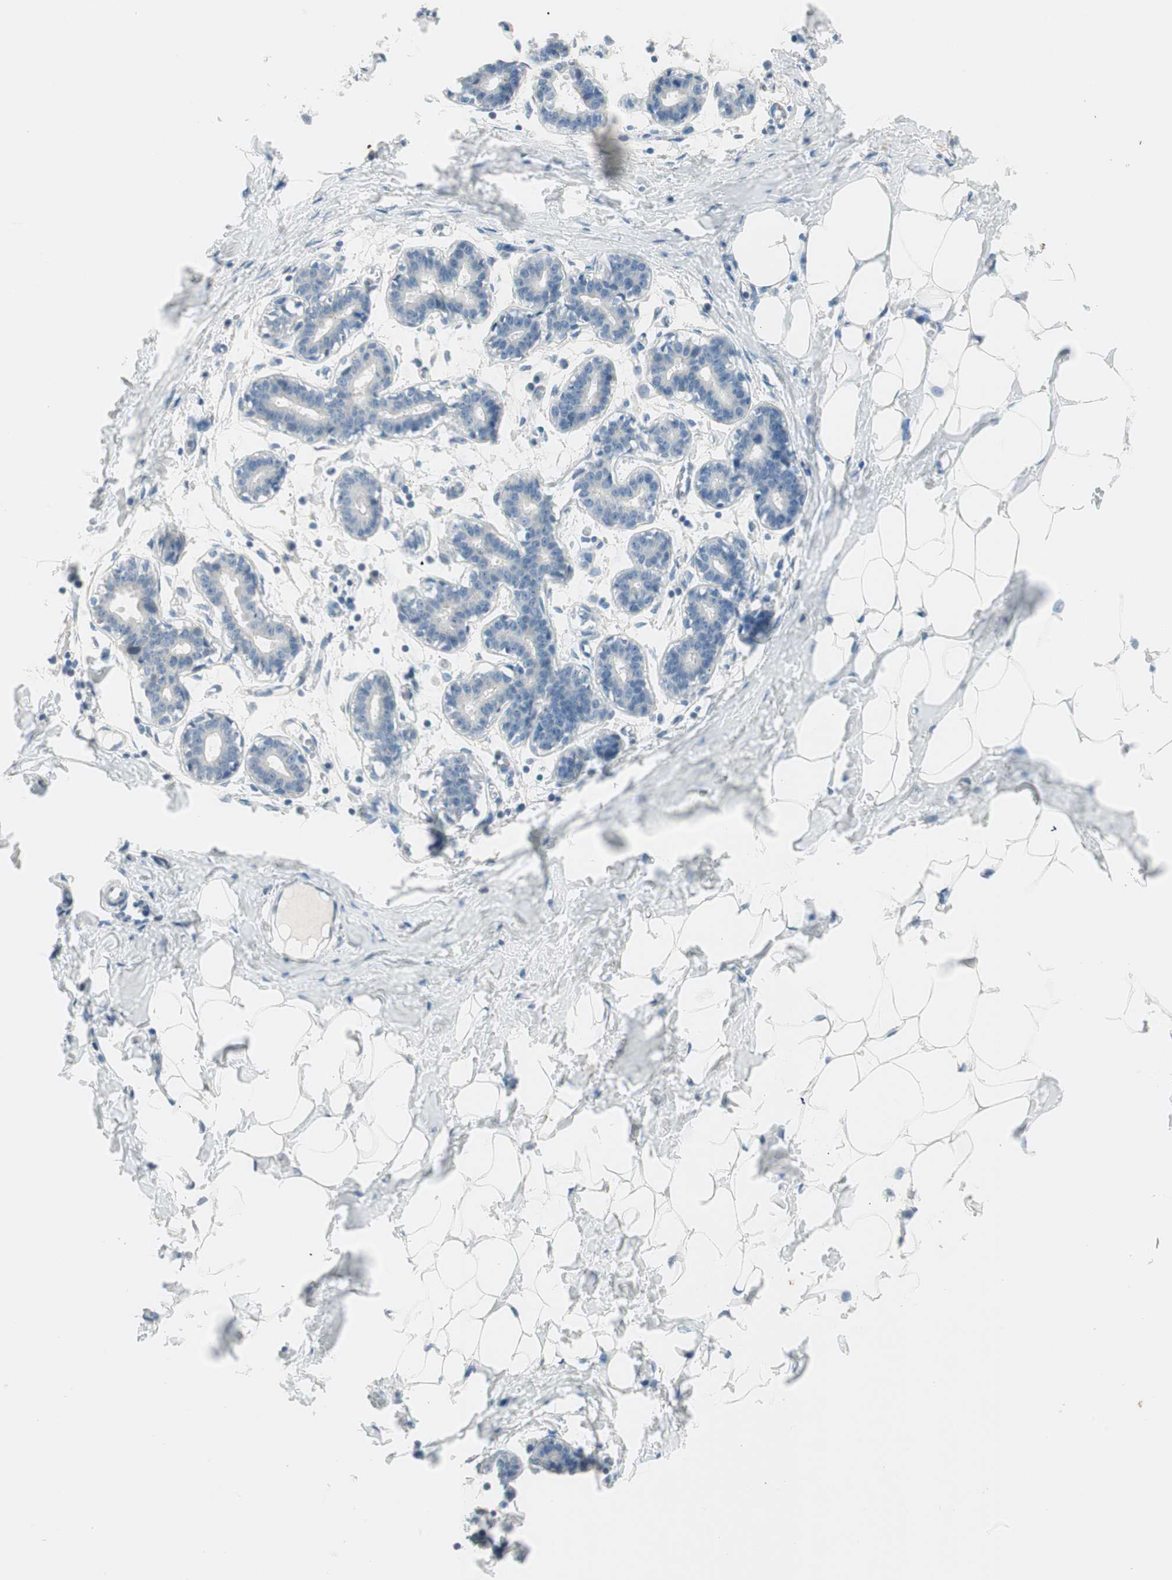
{"staining": {"intensity": "negative", "quantity": "none", "location": "none"}, "tissue": "breast", "cell_type": "Adipocytes", "image_type": "normal", "snomed": [{"axis": "morphology", "description": "Normal tissue, NOS"}, {"axis": "topography", "description": "Breast"}], "caption": "IHC photomicrograph of normal breast: human breast stained with DAB (3,3'-diaminobenzidine) displays no significant protein positivity in adipocytes.", "gene": "GNAO1", "patient": {"sex": "female", "age": 27}}